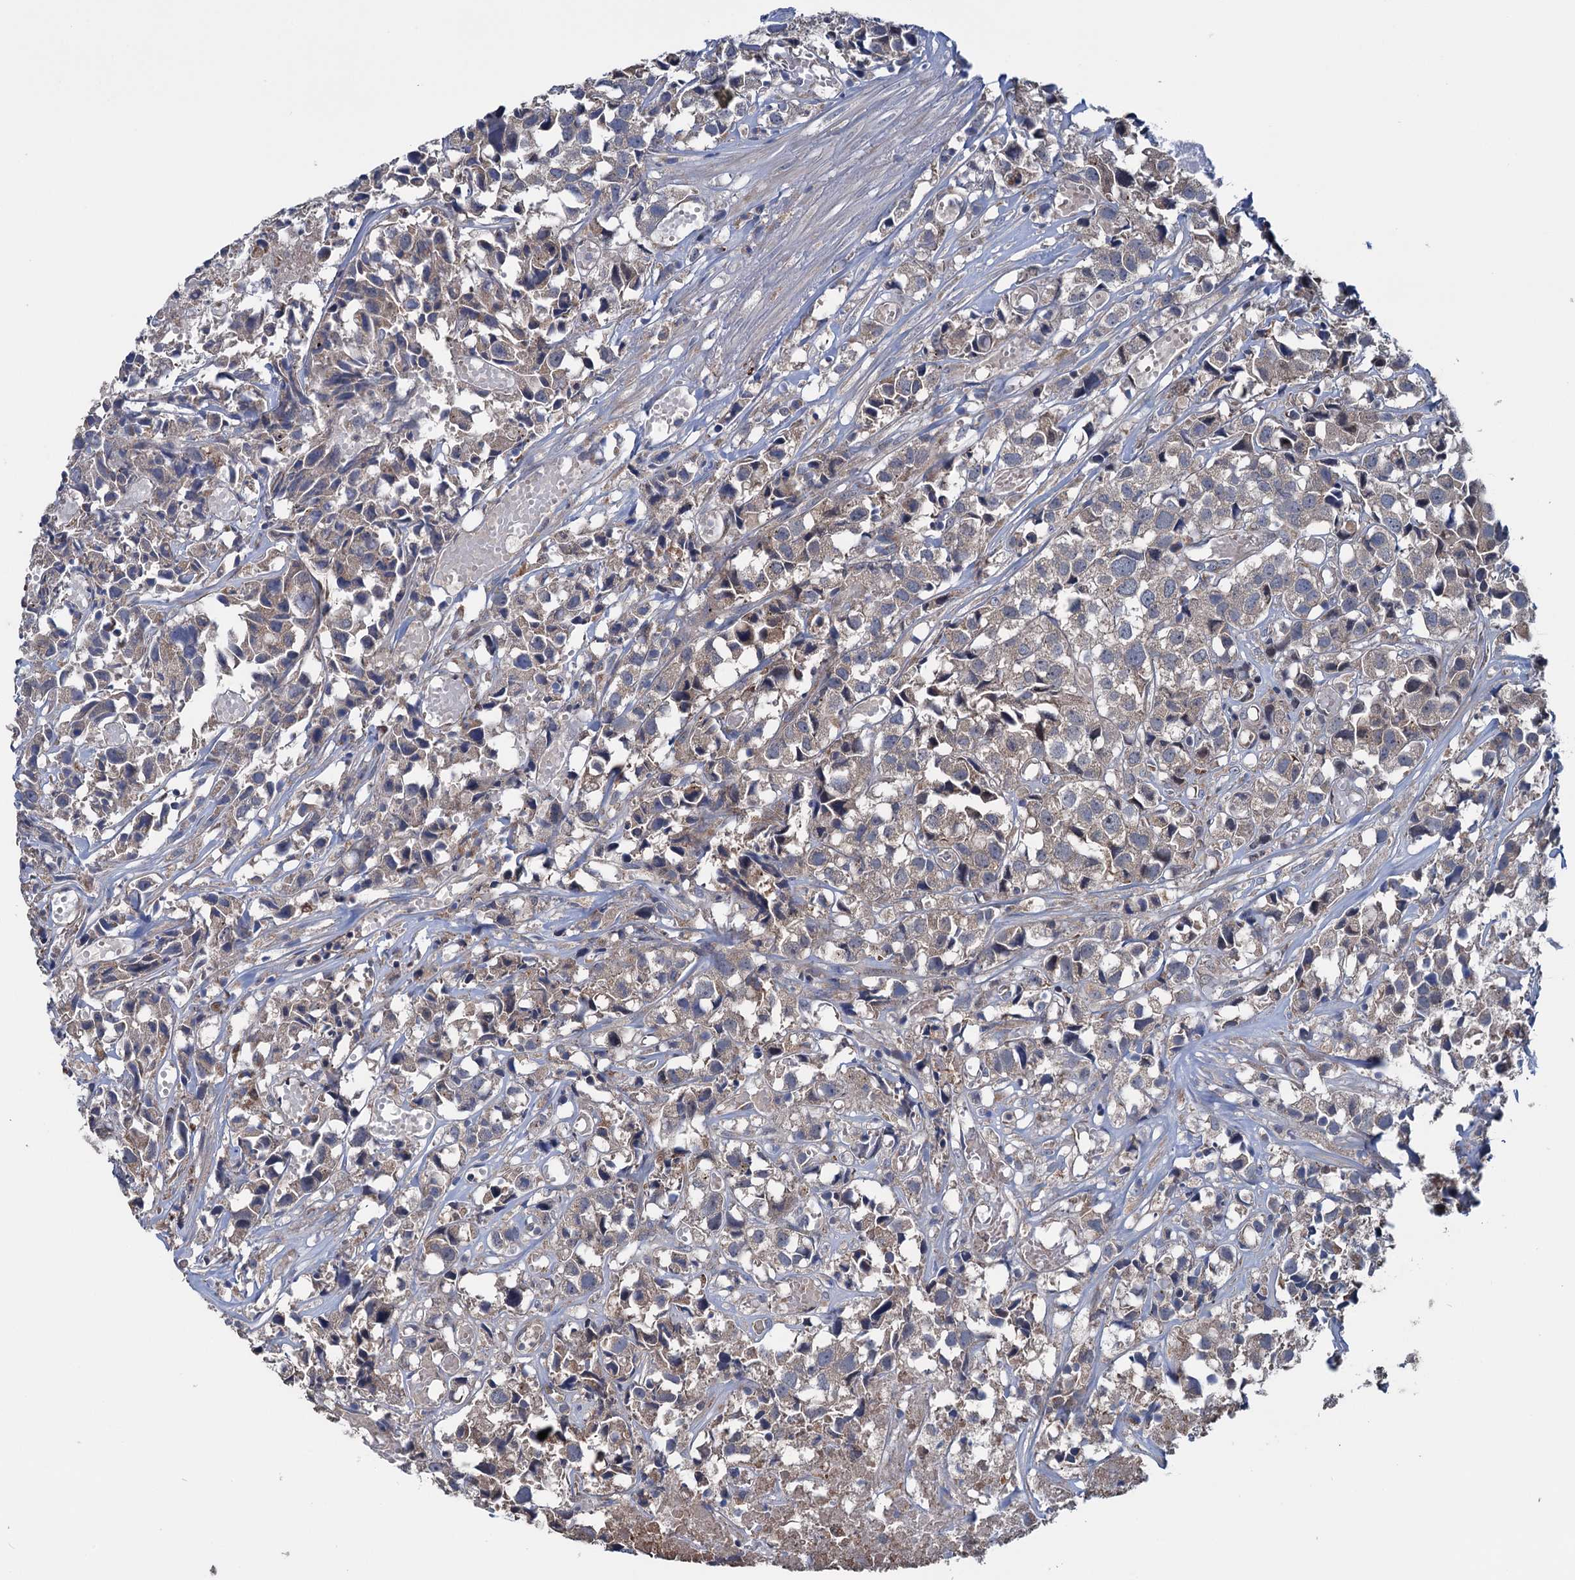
{"staining": {"intensity": "weak", "quantity": "<25%", "location": "cytoplasmic/membranous"}, "tissue": "urothelial cancer", "cell_type": "Tumor cells", "image_type": "cancer", "snomed": [{"axis": "morphology", "description": "Urothelial carcinoma, High grade"}, {"axis": "topography", "description": "Urinary bladder"}], "caption": "Urothelial cancer was stained to show a protein in brown. There is no significant staining in tumor cells. (Stains: DAB immunohistochemistry with hematoxylin counter stain, Microscopy: brightfield microscopy at high magnification).", "gene": "EYA4", "patient": {"sex": "female", "age": 75}}